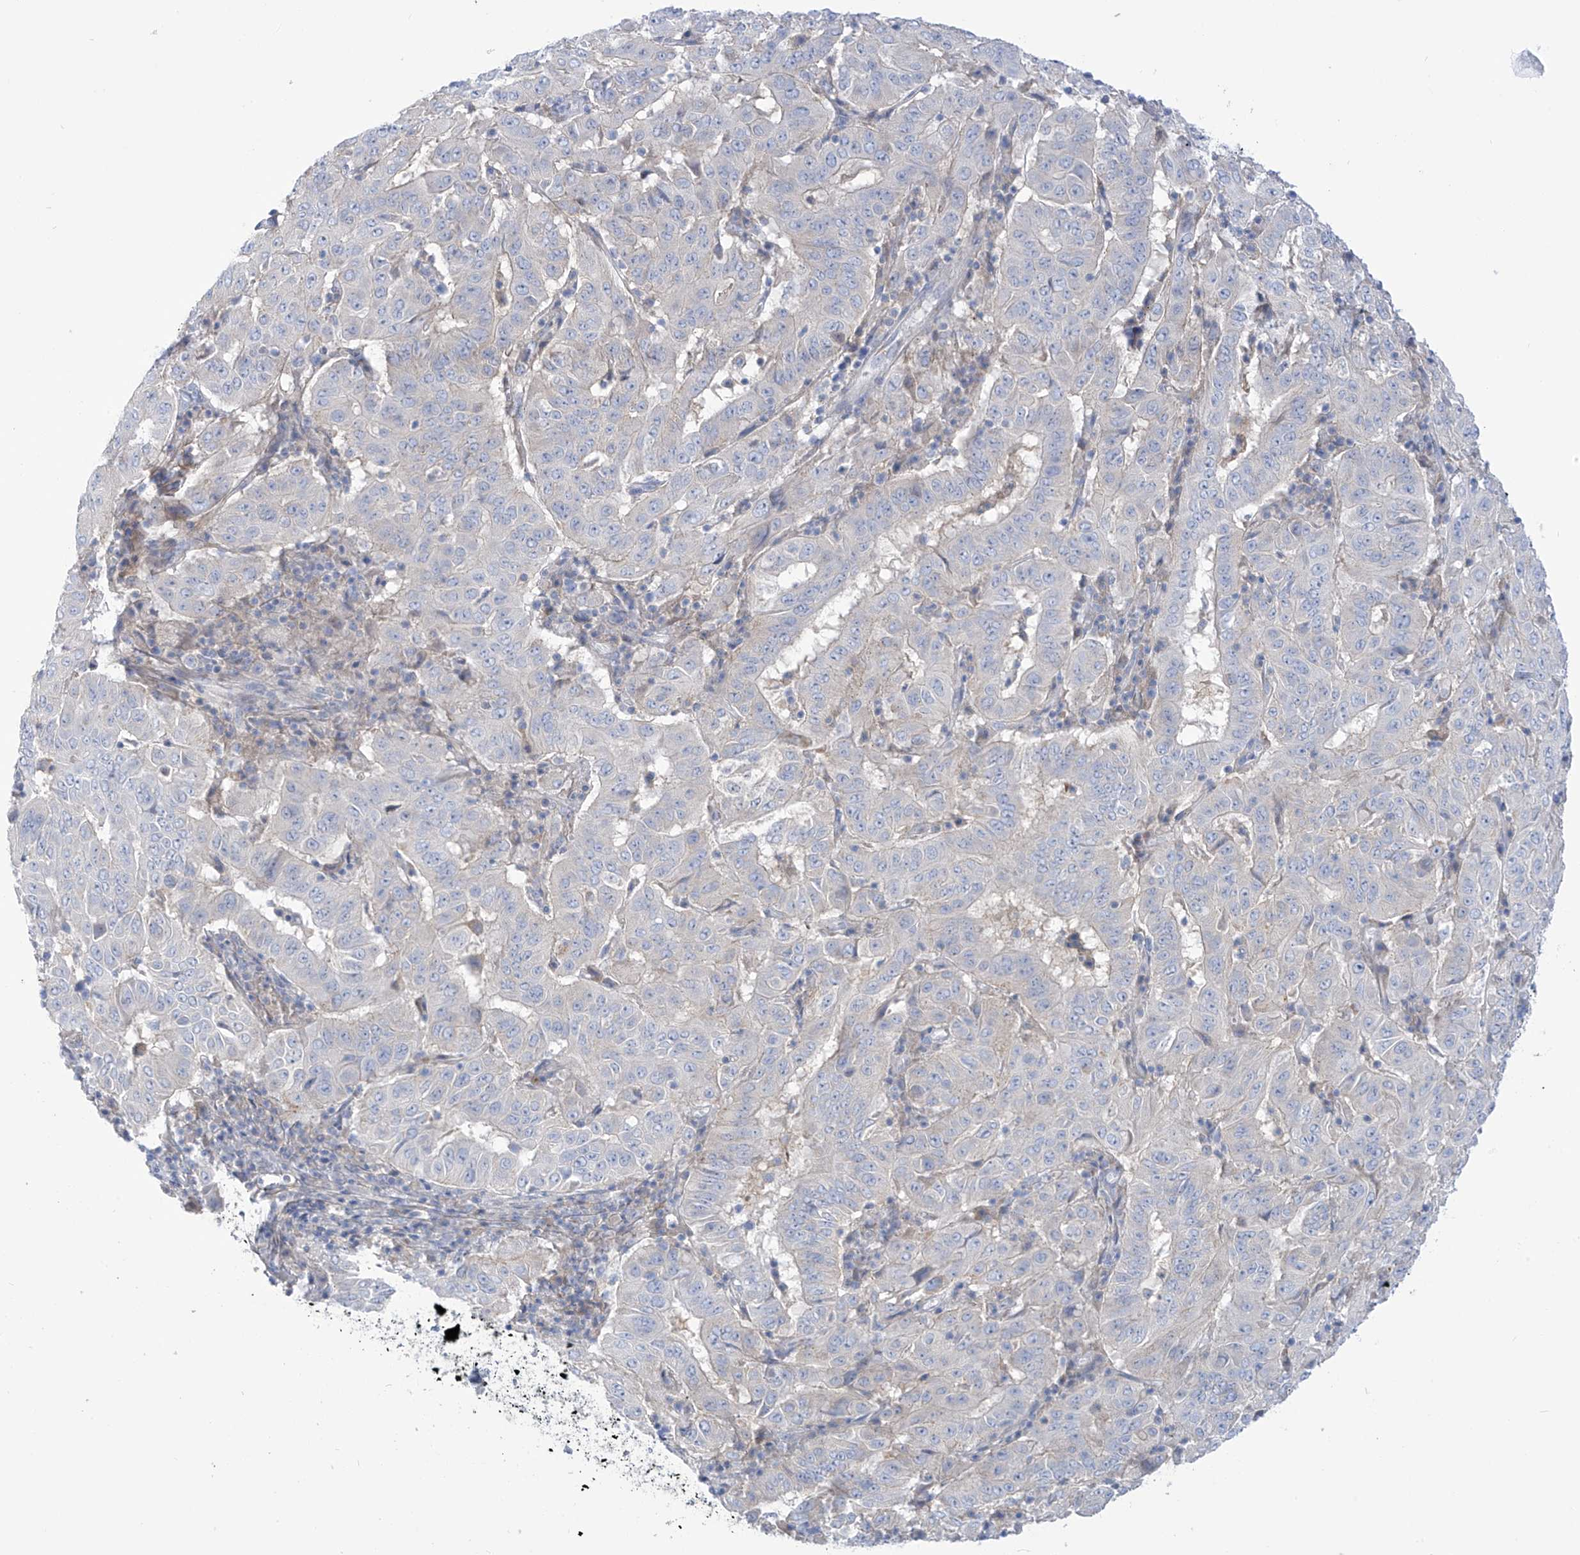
{"staining": {"intensity": "negative", "quantity": "none", "location": "none"}, "tissue": "pancreatic cancer", "cell_type": "Tumor cells", "image_type": "cancer", "snomed": [{"axis": "morphology", "description": "Adenocarcinoma, NOS"}, {"axis": "topography", "description": "Pancreas"}], "caption": "The histopathology image exhibits no significant staining in tumor cells of pancreatic cancer.", "gene": "FABP2", "patient": {"sex": "male", "age": 63}}